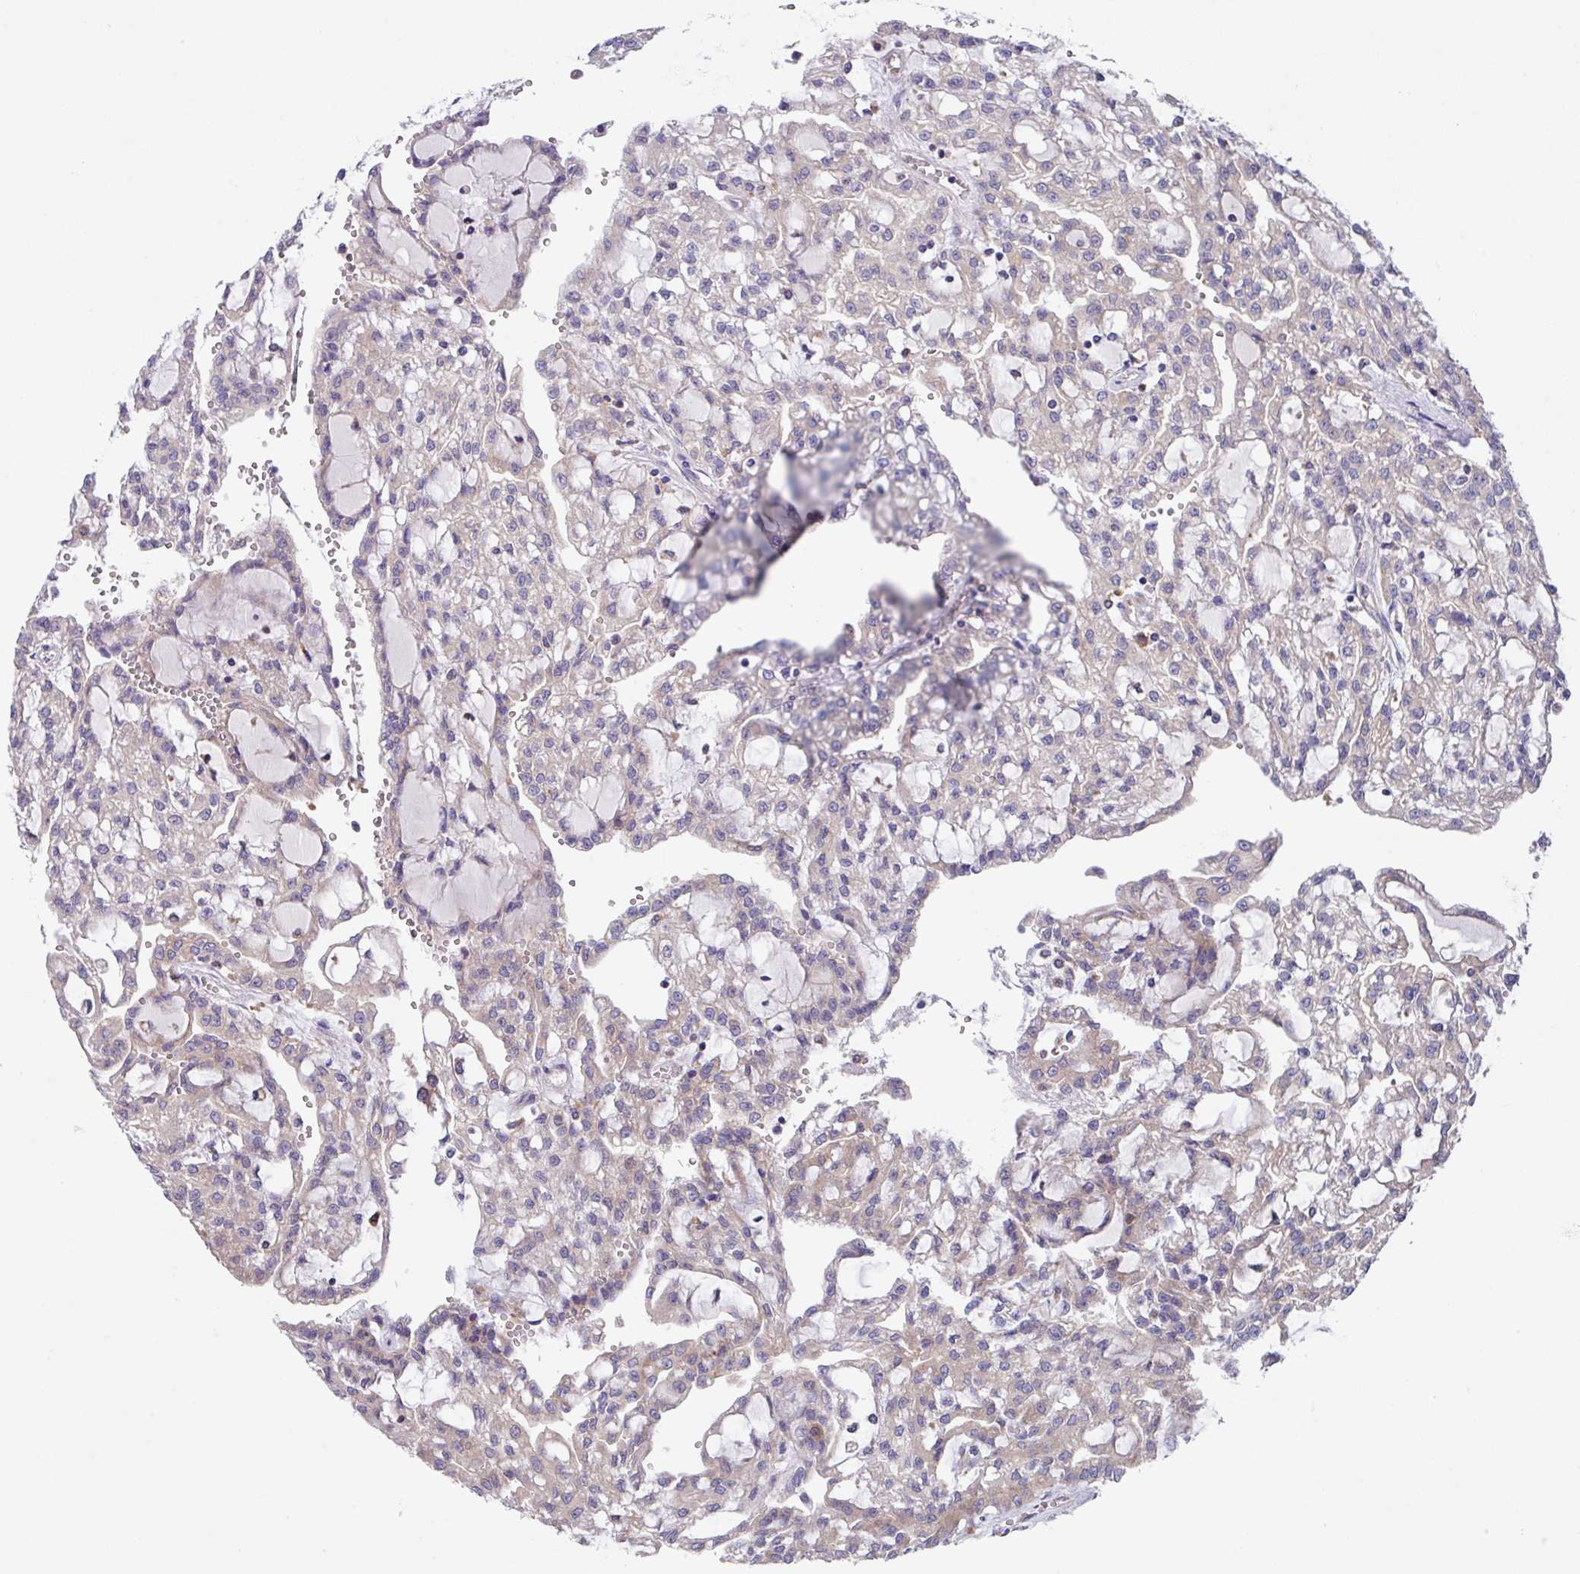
{"staining": {"intensity": "negative", "quantity": "none", "location": "none"}, "tissue": "renal cancer", "cell_type": "Tumor cells", "image_type": "cancer", "snomed": [{"axis": "morphology", "description": "Adenocarcinoma, NOS"}, {"axis": "topography", "description": "Kidney"}], "caption": "Immunohistochemistry (IHC) of human adenocarcinoma (renal) exhibits no positivity in tumor cells.", "gene": "EIF4B", "patient": {"sex": "male", "age": 63}}